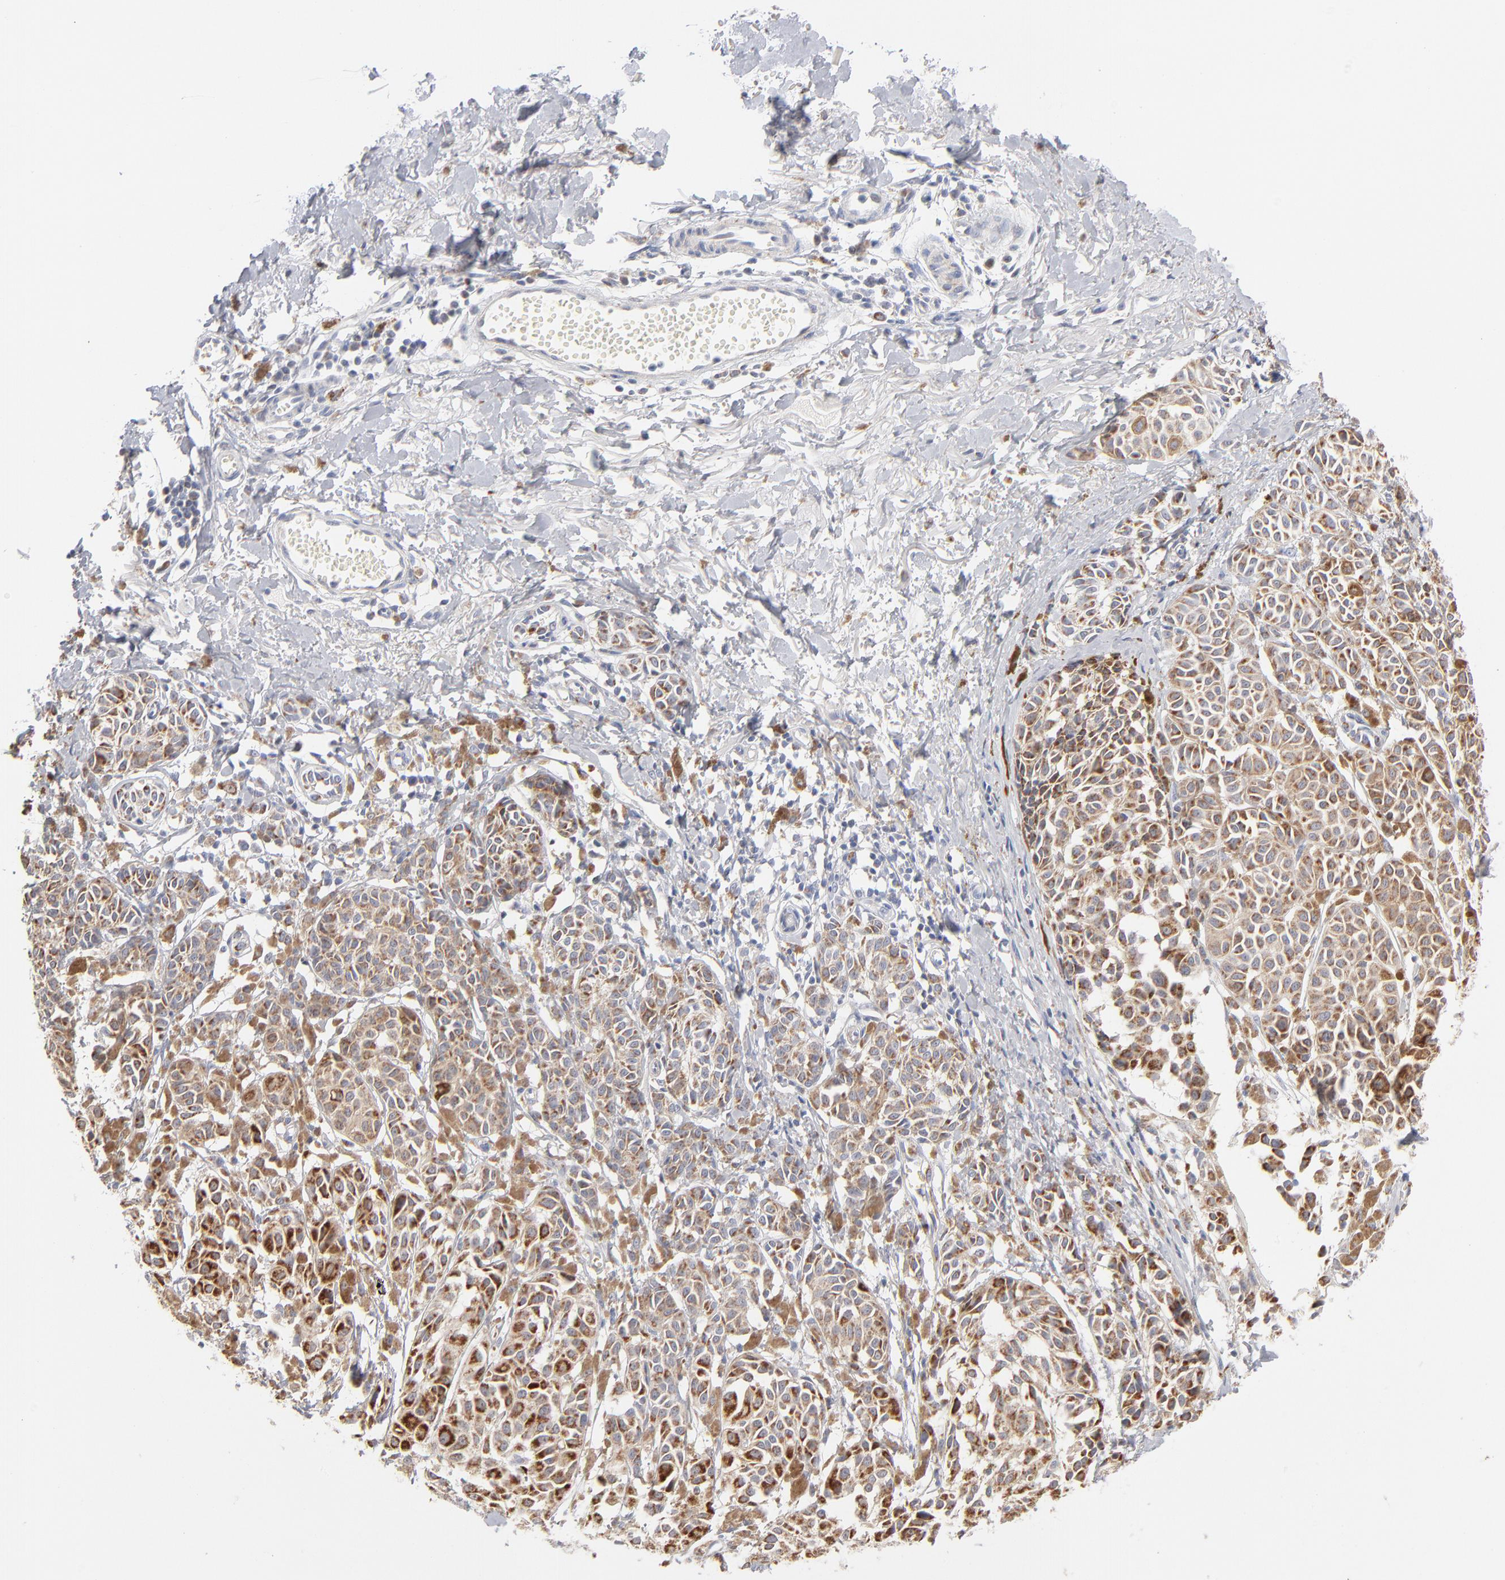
{"staining": {"intensity": "strong", "quantity": ">75%", "location": "cytoplasmic/membranous"}, "tissue": "melanoma", "cell_type": "Tumor cells", "image_type": "cancer", "snomed": [{"axis": "morphology", "description": "Malignant melanoma, NOS"}, {"axis": "topography", "description": "Skin"}], "caption": "A high amount of strong cytoplasmic/membranous expression is present in about >75% of tumor cells in malignant melanoma tissue.", "gene": "MRPL58", "patient": {"sex": "male", "age": 76}}